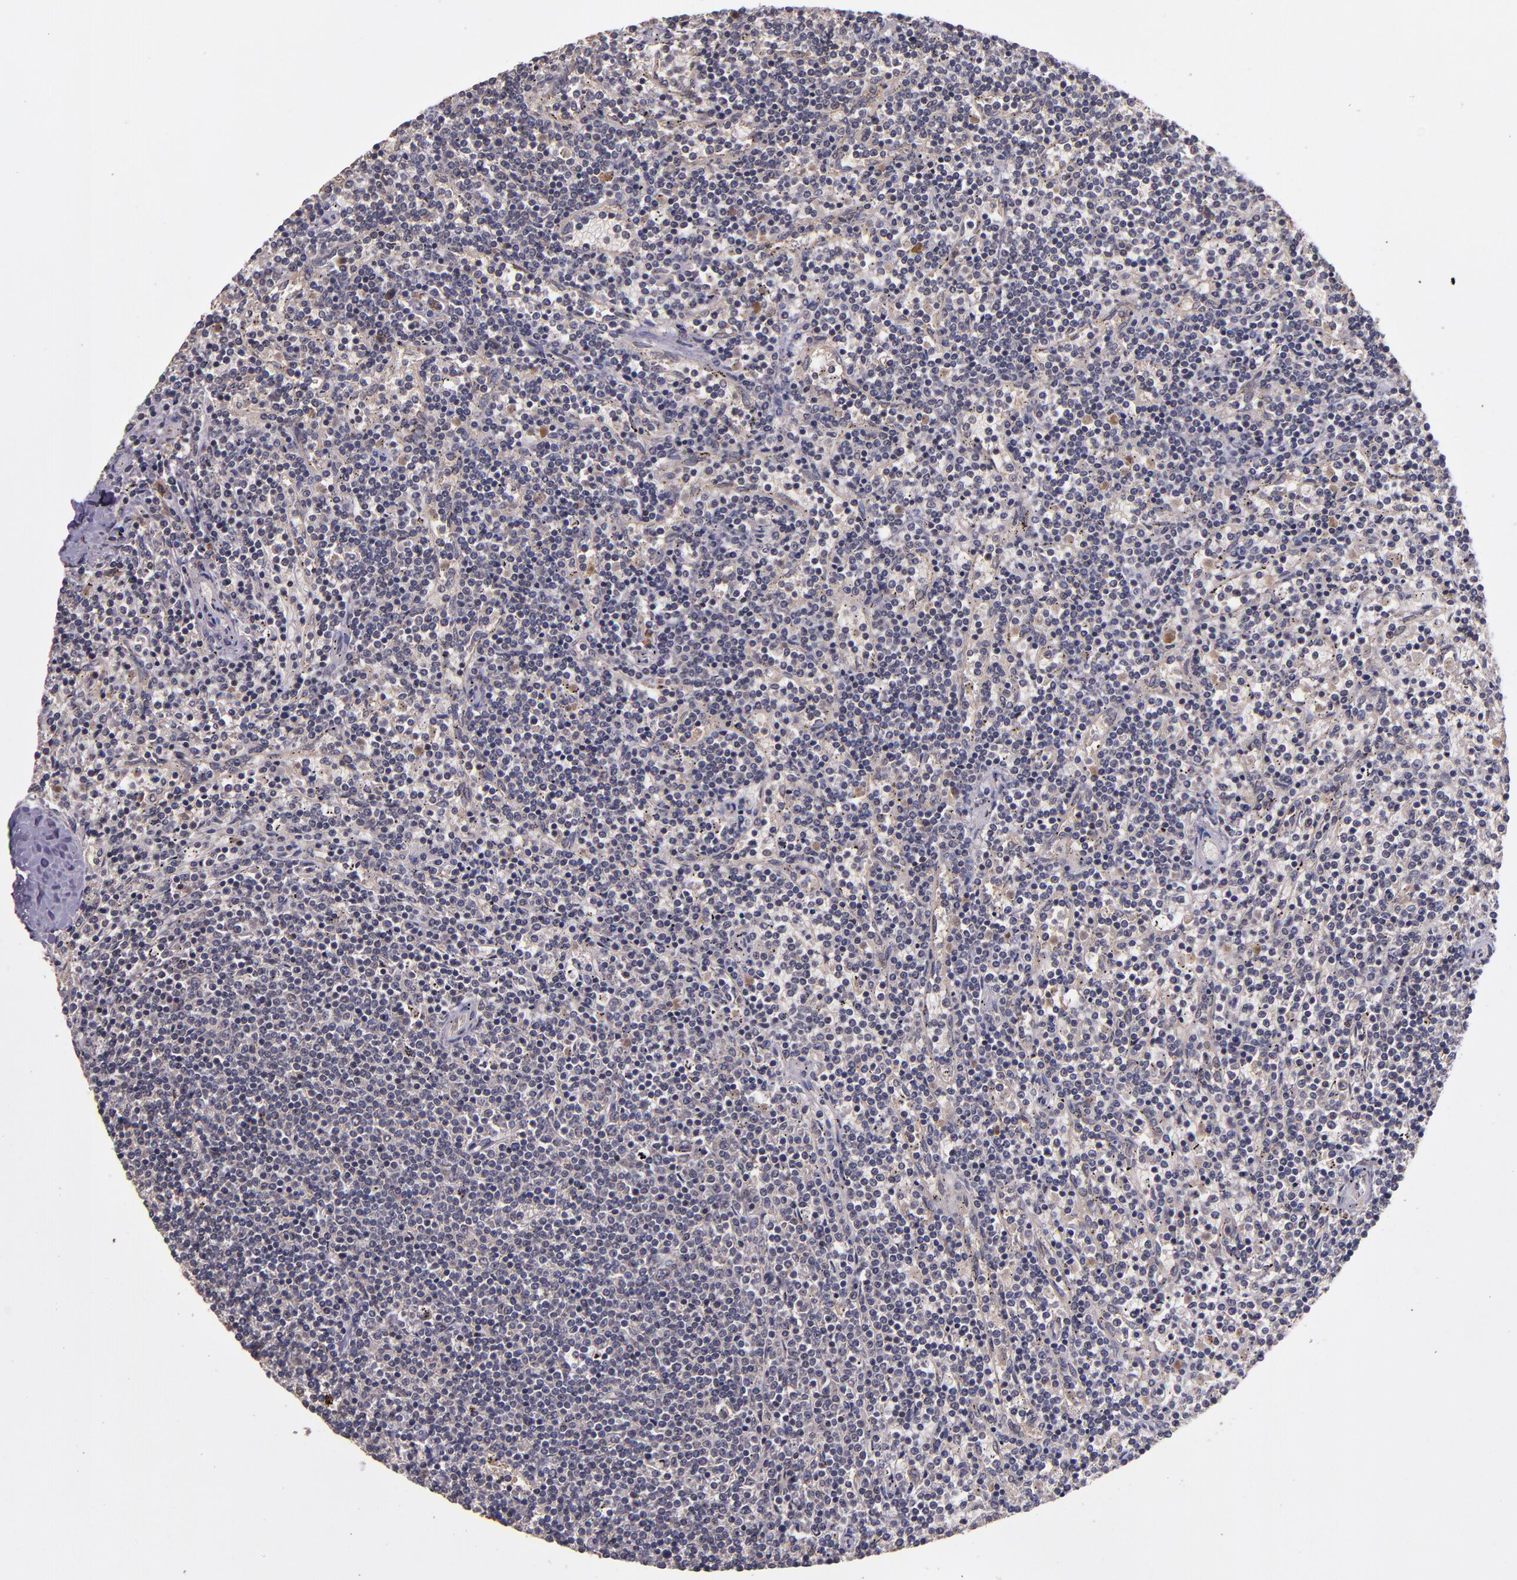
{"staining": {"intensity": "negative", "quantity": "none", "location": "none"}, "tissue": "lymphoma", "cell_type": "Tumor cells", "image_type": "cancer", "snomed": [{"axis": "morphology", "description": "Malignant lymphoma, non-Hodgkin's type, Low grade"}, {"axis": "topography", "description": "Spleen"}], "caption": "Malignant lymphoma, non-Hodgkin's type (low-grade) was stained to show a protein in brown. There is no significant staining in tumor cells. (IHC, brightfield microscopy, high magnification).", "gene": "PRAF2", "patient": {"sex": "female", "age": 50}}